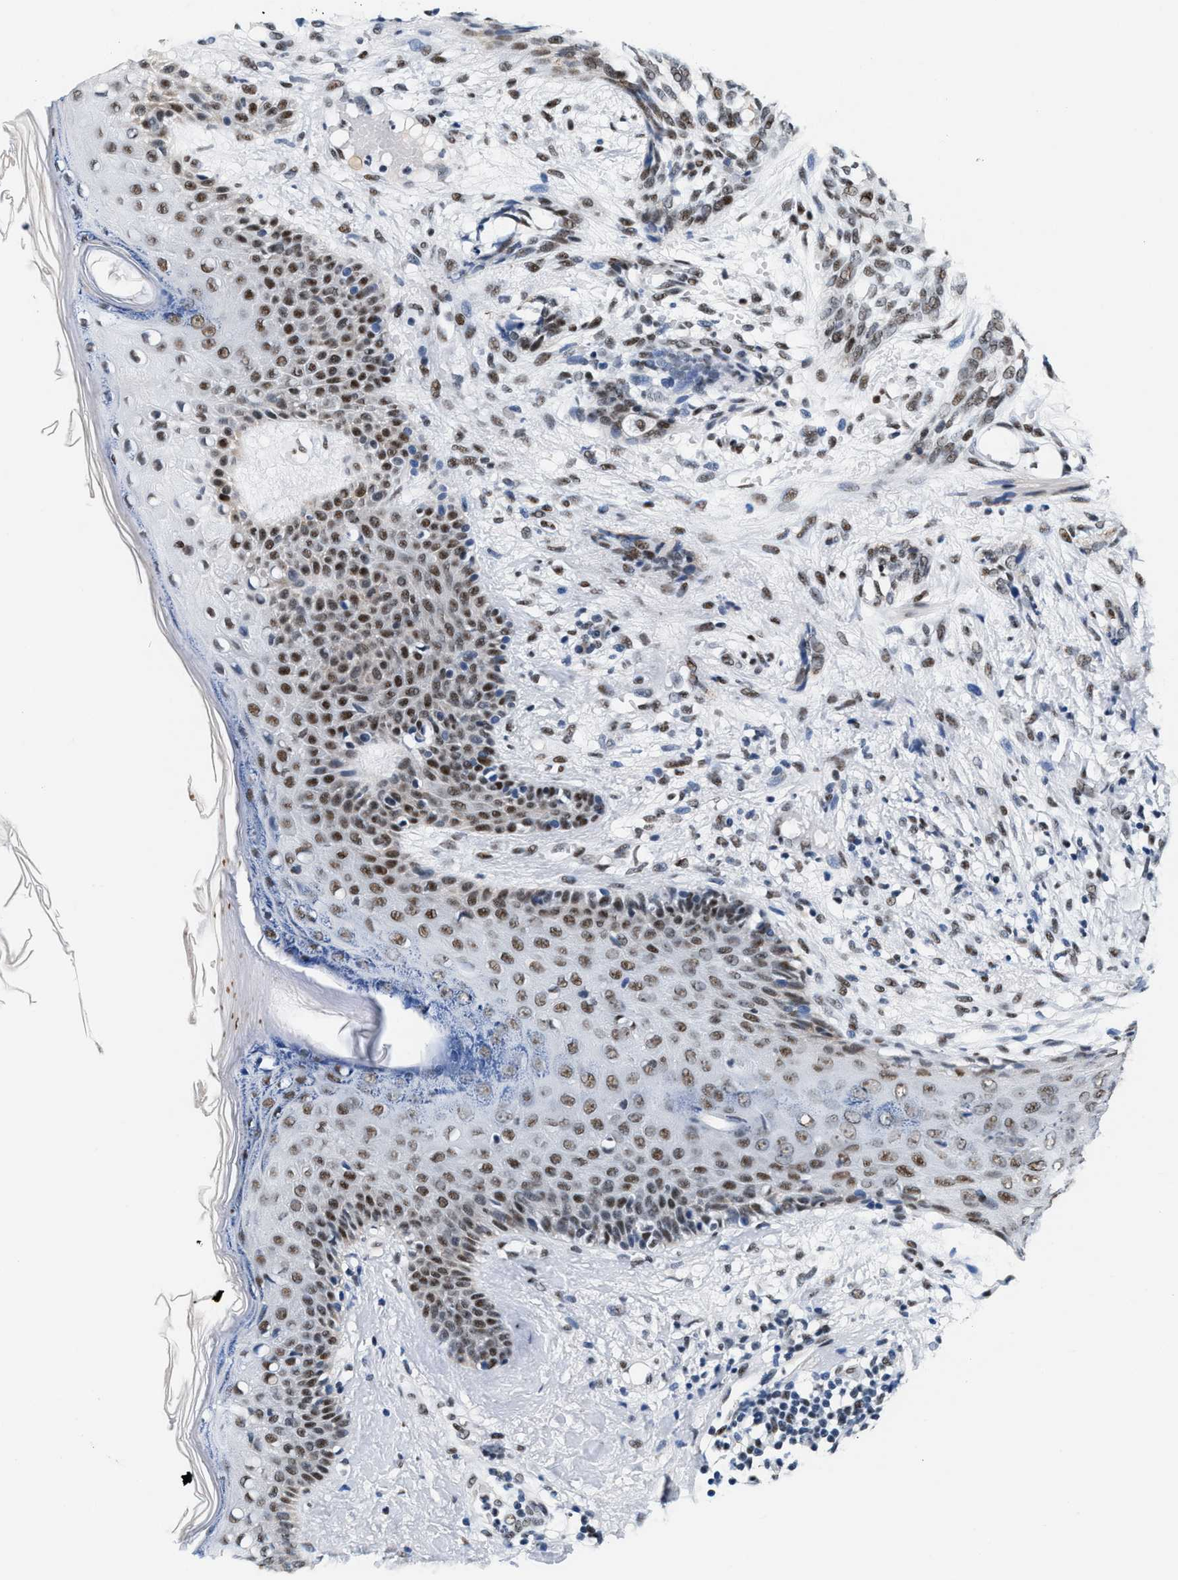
{"staining": {"intensity": "strong", "quantity": ">75%", "location": "nuclear"}, "tissue": "skin cancer", "cell_type": "Tumor cells", "image_type": "cancer", "snomed": [{"axis": "morphology", "description": "Basal cell carcinoma"}, {"axis": "topography", "description": "Skin"}], "caption": "Human basal cell carcinoma (skin) stained for a protein (brown) shows strong nuclear positive positivity in about >75% of tumor cells.", "gene": "RAD50", "patient": {"sex": "female", "age": 88}}